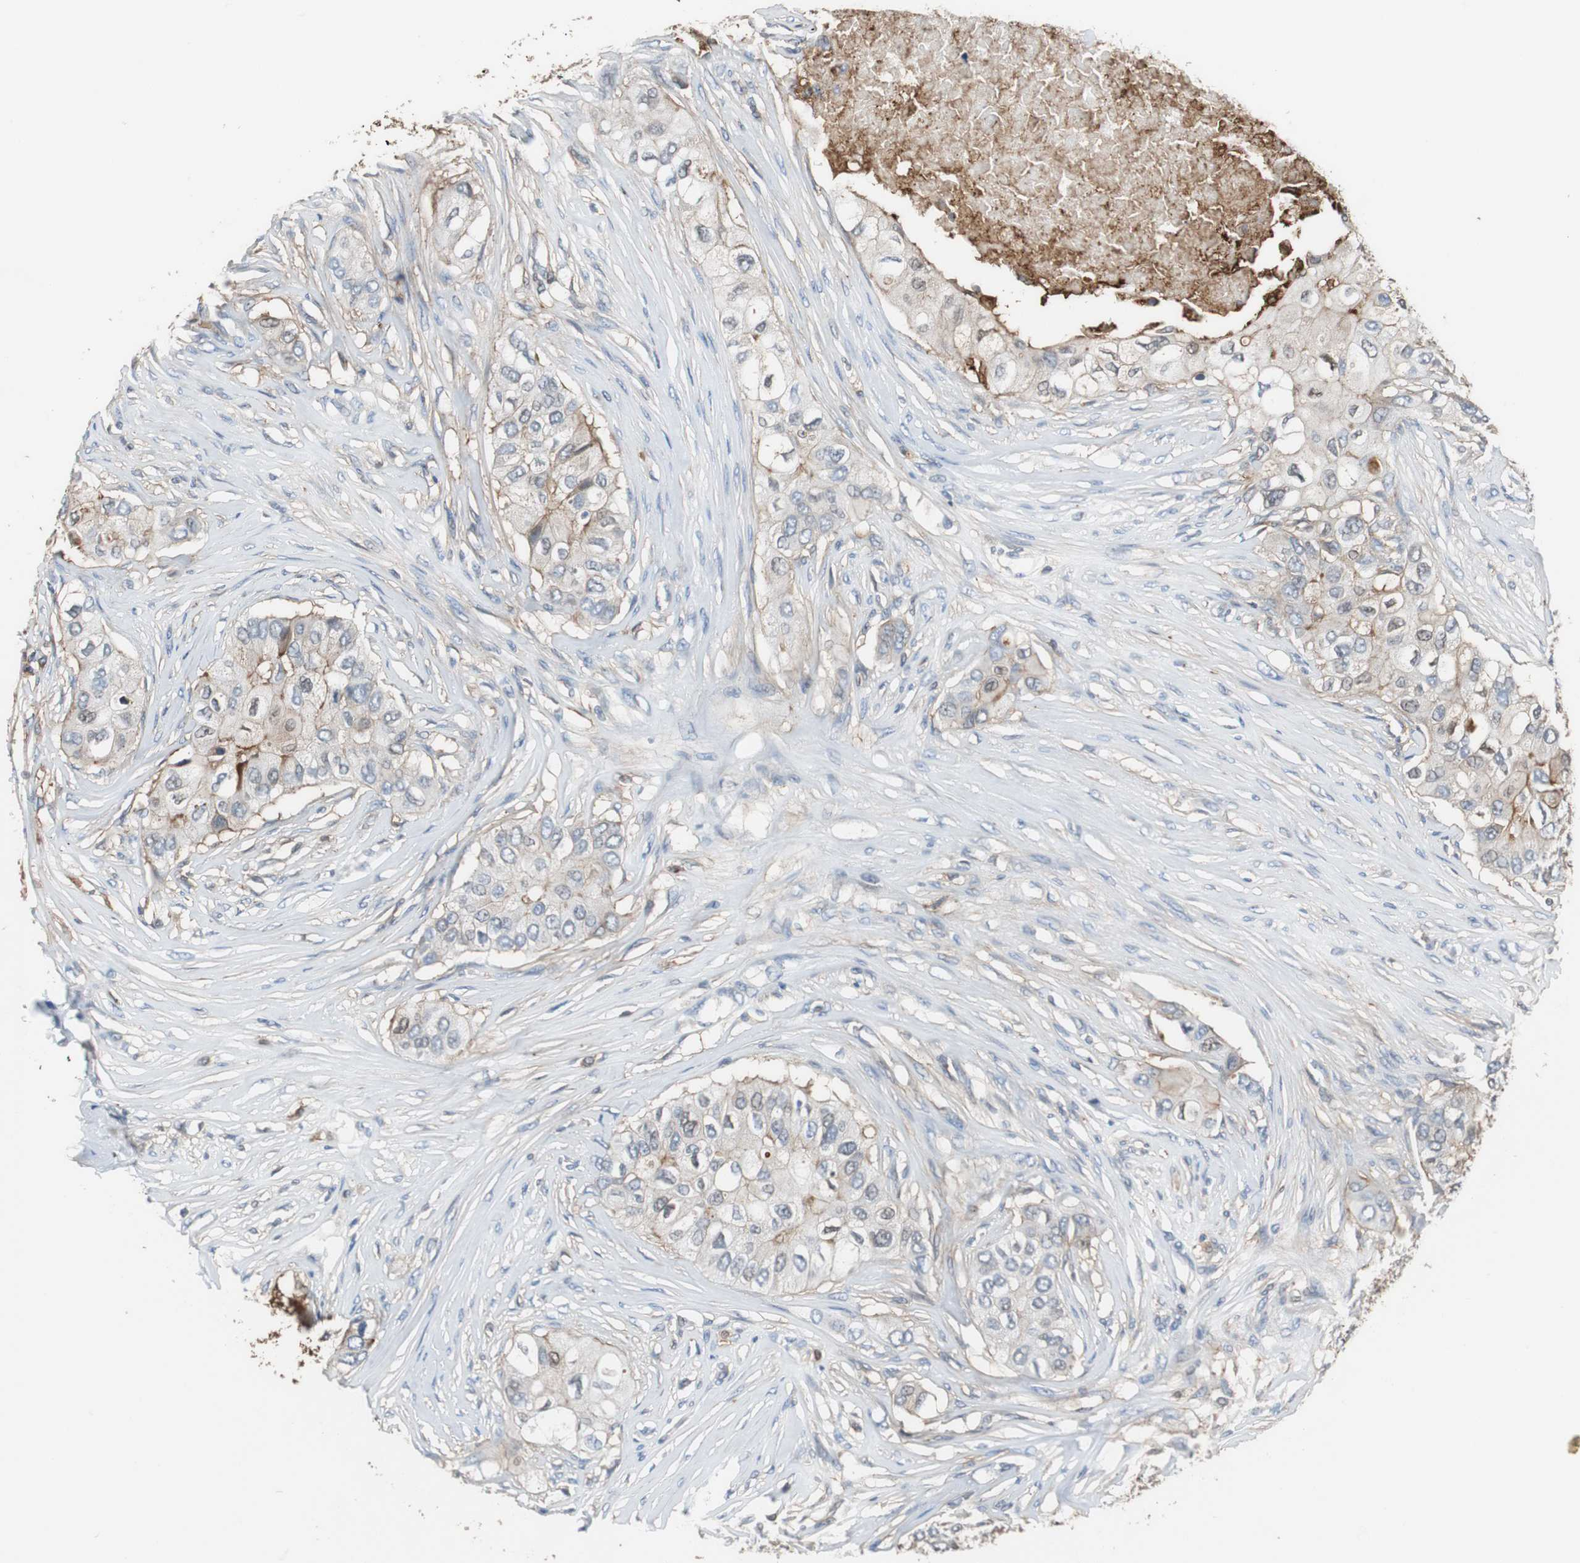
{"staining": {"intensity": "weak", "quantity": "<25%", "location": "cytoplasmic/membranous"}, "tissue": "breast cancer", "cell_type": "Tumor cells", "image_type": "cancer", "snomed": [{"axis": "morphology", "description": "Normal tissue, NOS"}, {"axis": "morphology", "description": "Duct carcinoma"}, {"axis": "topography", "description": "Breast"}], "caption": "Immunohistochemistry of human breast cancer (intraductal carcinoma) displays no positivity in tumor cells.", "gene": "ANXA4", "patient": {"sex": "female", "age": 49}}